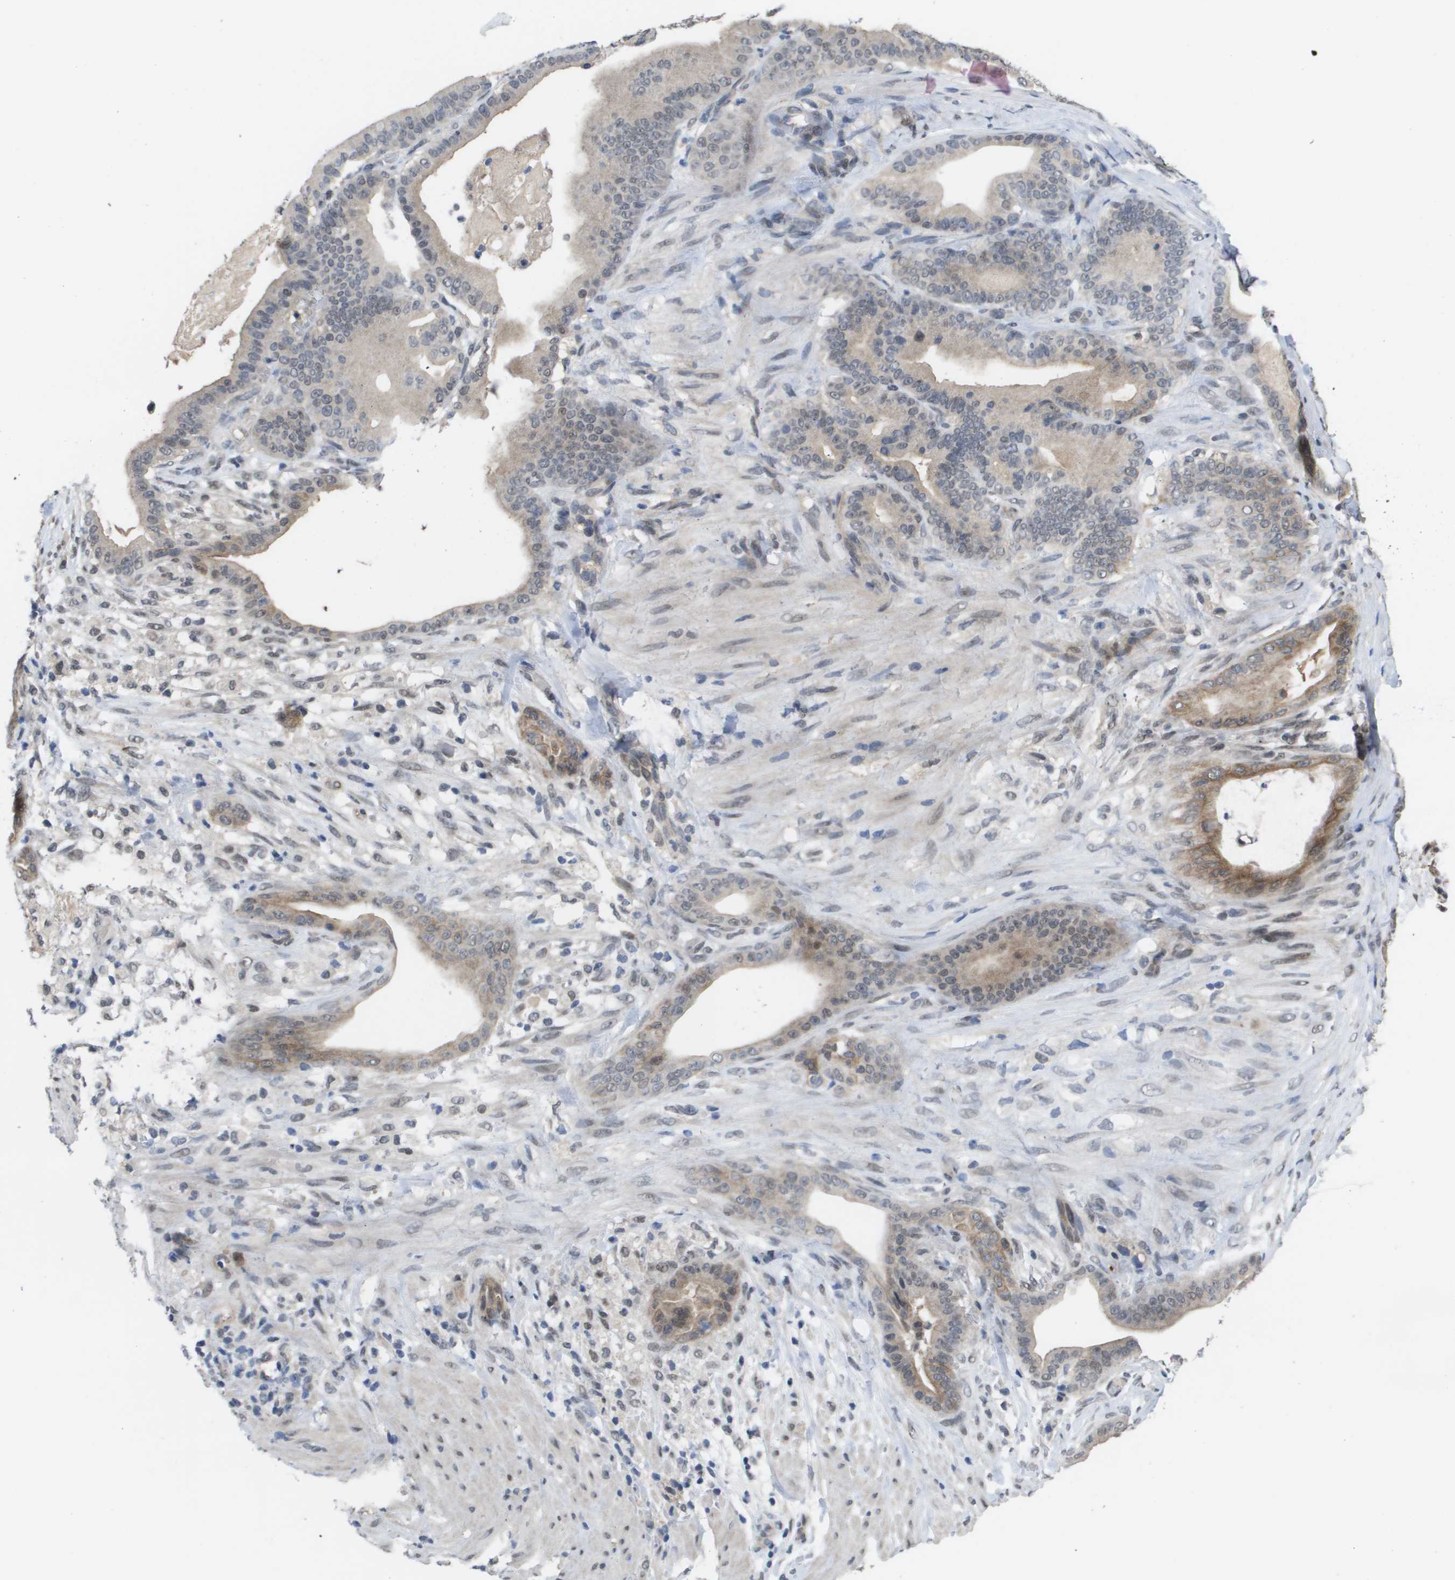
{"staining": {"intensity": "weak", "quantity": "25%-75%", "location": "cytoplasmic/membranous,nuclear"}, "tissue": "pancreatic cancer", "cell_type": "Tumor cells", "image_type": "cancer", "snomed": [{"axis": "morphology", "description": "Adenocarcinoma, NOS"}, {"axis": "topography", "description": "Pancreas"}], "caption": "Weak cytoplasmic/membranous and nuclear expression is appreciated in approximately 25%-75% of tumor cells in adenocarcinoma (pancreatic). The staining was performed using DAB, with brown indicating positive protein expression. Nuclei are stained blue with hematoxylin.", "gene": "AMBRA1", "patient": {"sex": "male", "age": 63}}